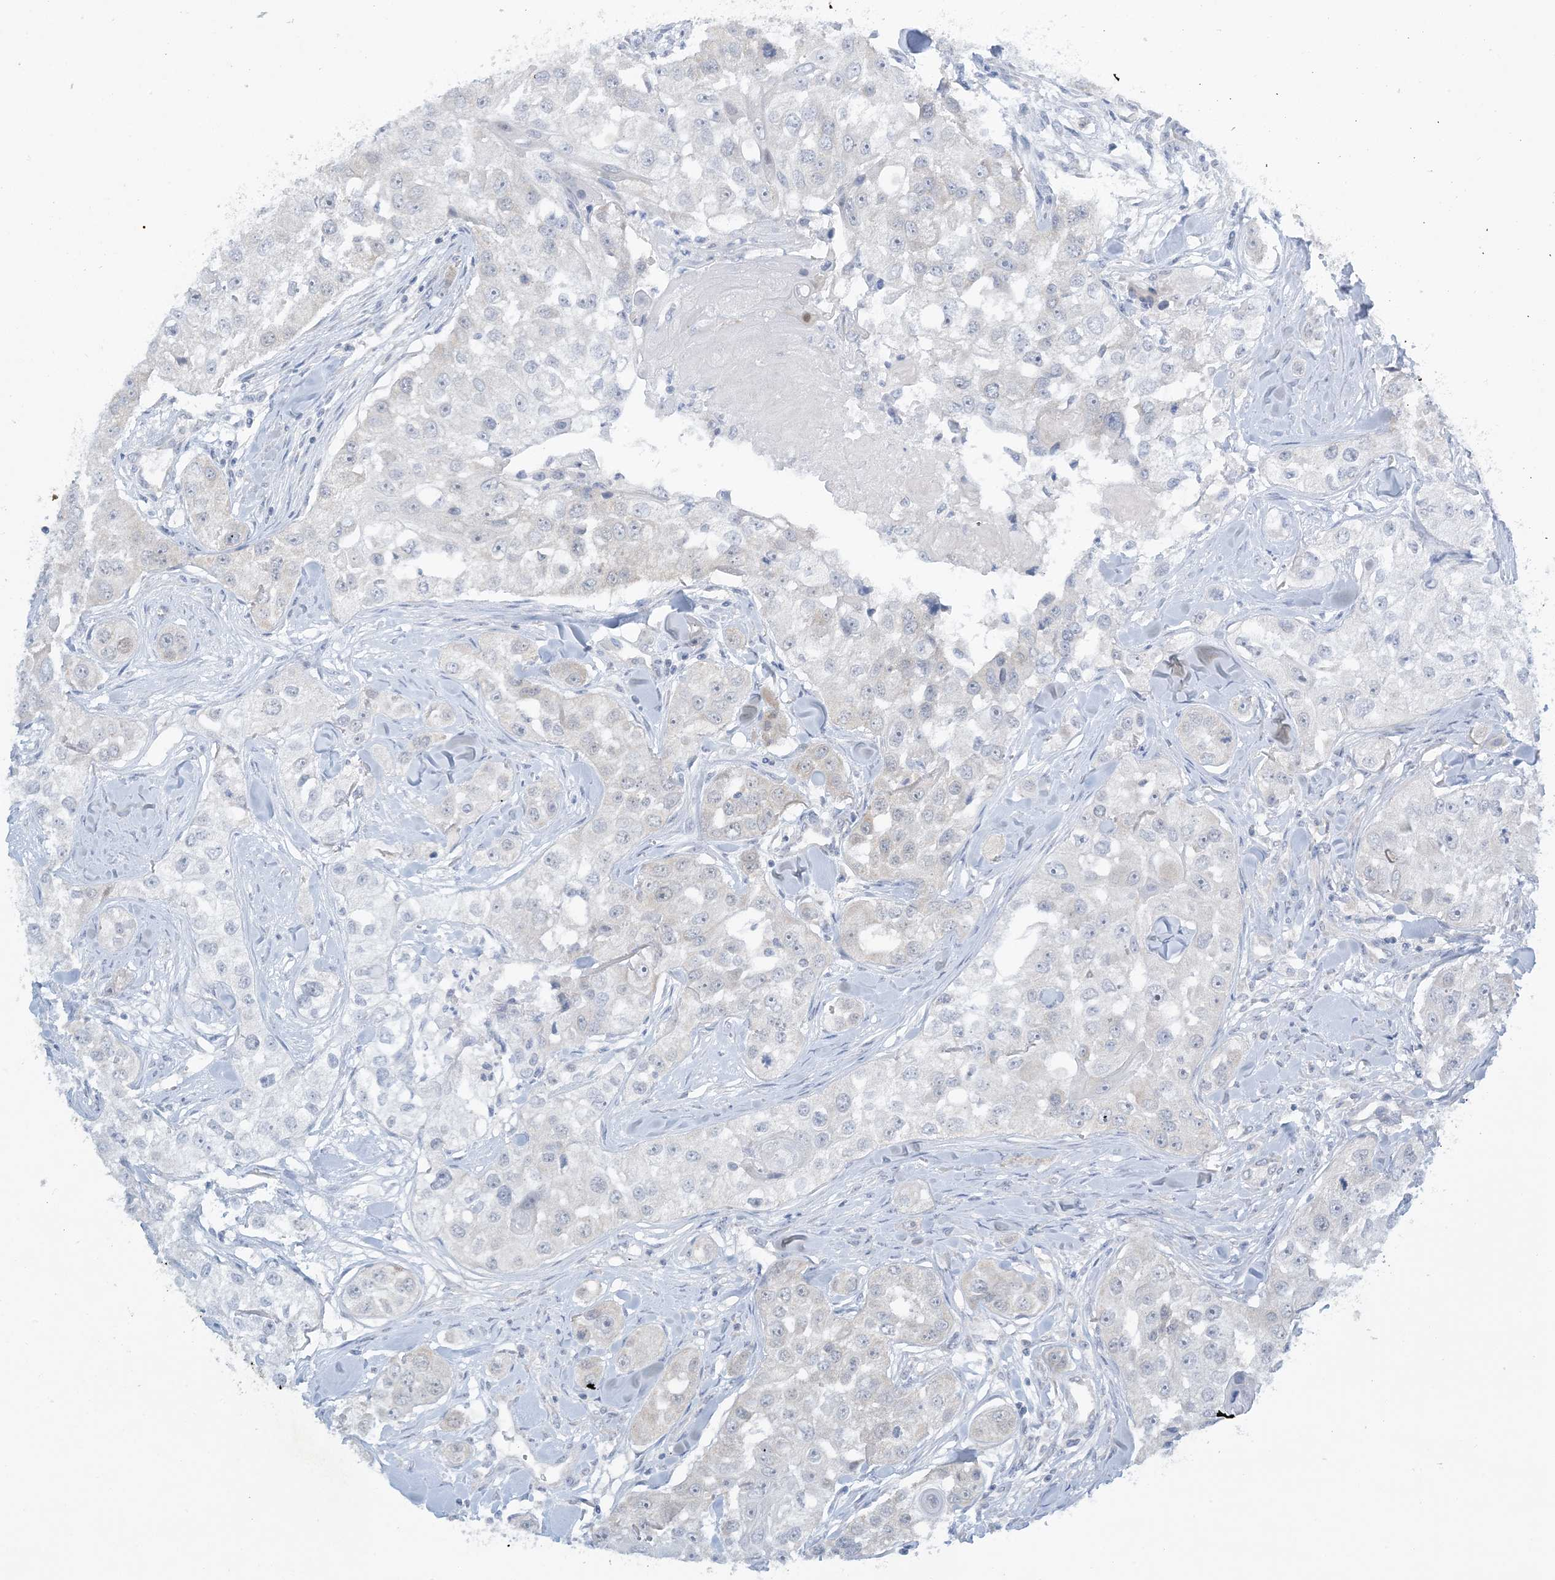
{"staining": {"intensity": "negative", "quantity": "none", "location": "none"}, "tissue": "head and neck cancer", "cell_type": "Tumor cells", "image_type": "cancer", "snomed": [{"axis": "morphology", "description": "Normal tissue, NOS"}, {"axis": "morphology", "description": "Squamous cell carcinoma, NOS"}, {"axis": "topography", "description": "Skeletal muscle"}, {"axis": "topography", "description": "Head-Neck"}], "caption": "A high-resolution image shows IHC staining of squamous cell carcinoma (head and neck), which reveals no significant expression in tumor cells. The staining was performed using DAB to visualize the protein expression in brown, while the nuclei were stained in blue with hematoxylin (Magnification: 20x).", "gene": "MRPS18A", "patient": {"sex": "male", "age": 51}}